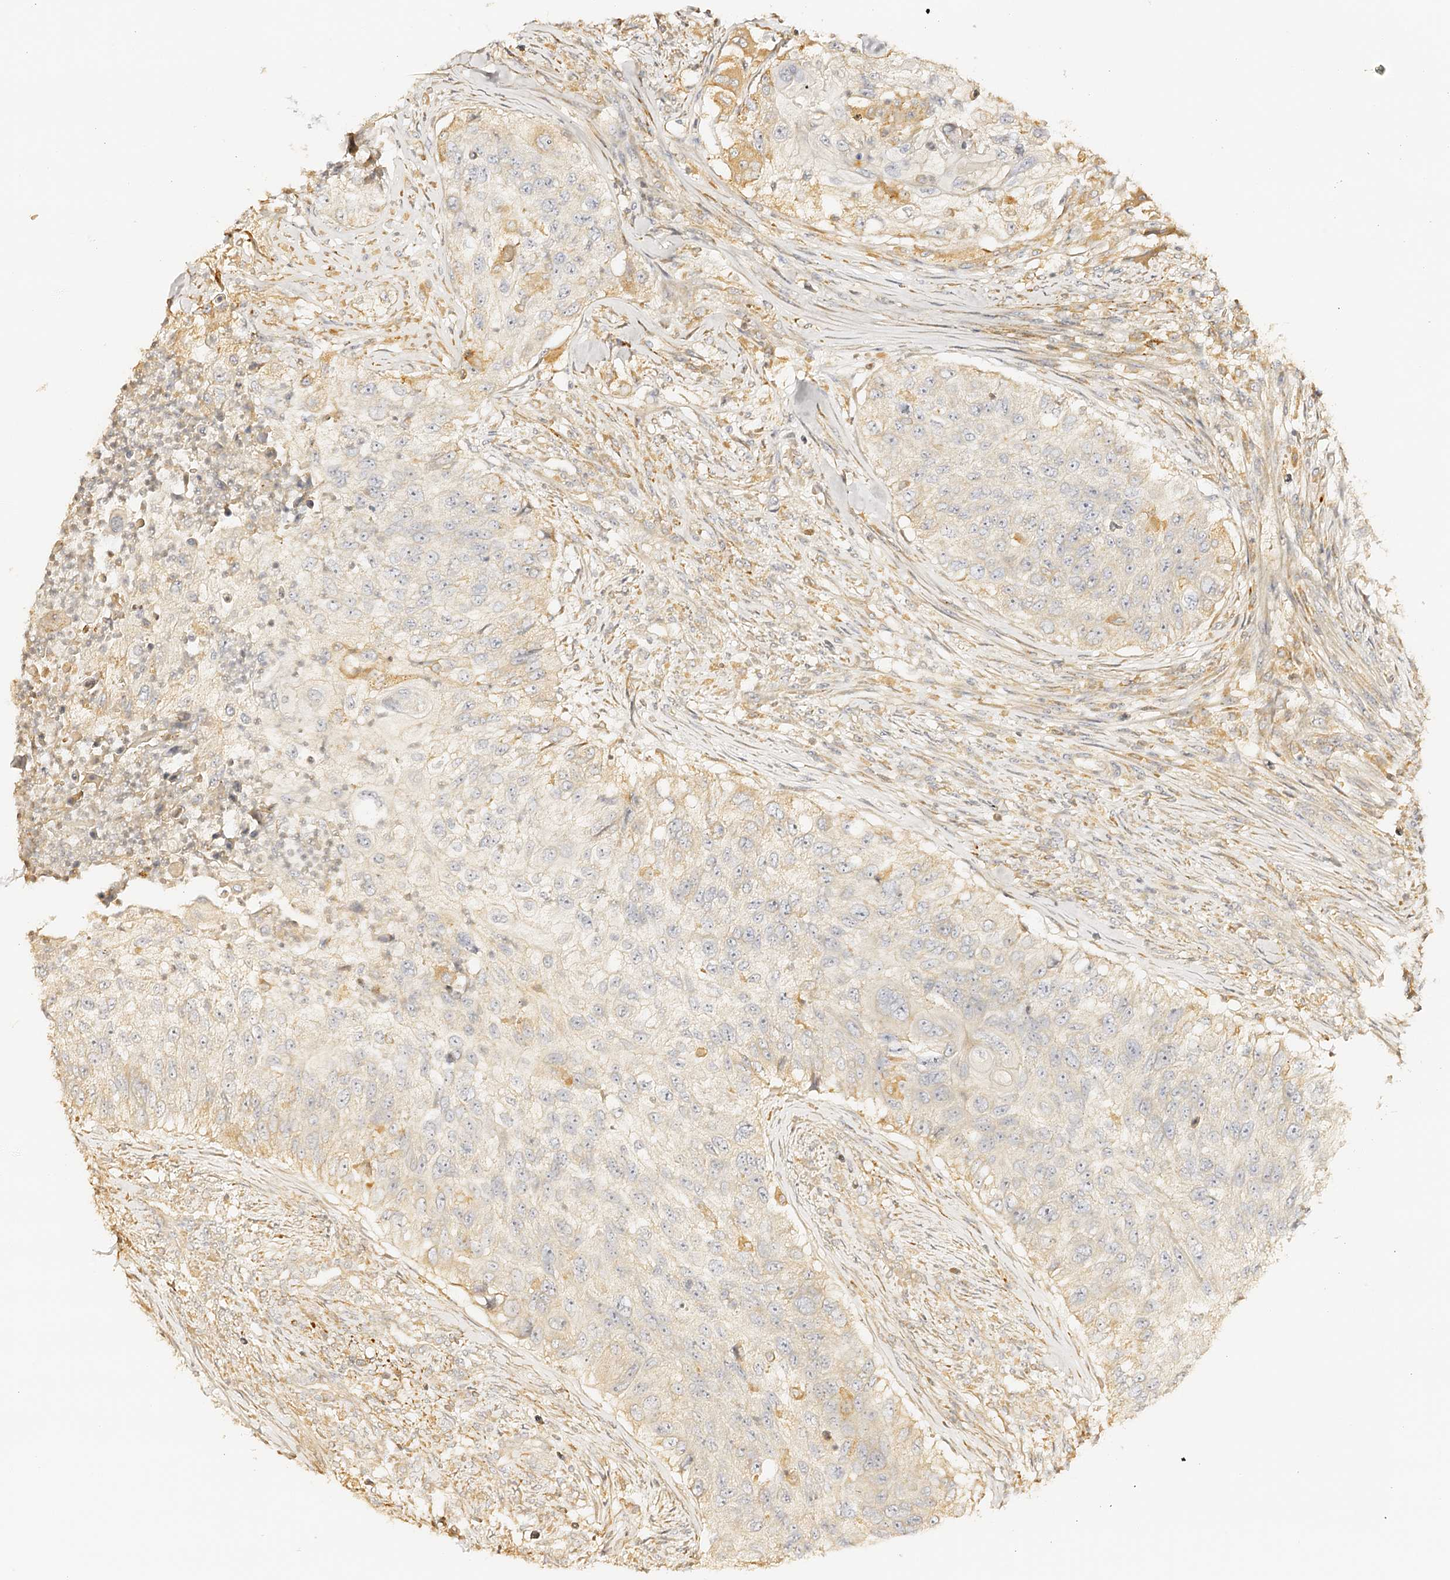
{"staining": {"intensity": "negative", "quantity": "none", "location": "none"}, "tissue": "urothelial cancer", "cell_type": "Tumor cells", "image_type": "cancer", "snomed": [{"axis": "morphology", "description": "Urothelial carcinoma, High grade"}, {"axis": "topography", "description": "Urinary bladder"}], "caption": "Tumor cells show no significant protein expression in urothelial cancer. (Stains: DAB (3,3'-diaminobenzidine) immunohistochemistry (IHC) with hematoxylin counter stain, Microscopy: brightfield microscopy at high magnification).", "gene": "DMXL2", "patient": {"sex": "female", "age": 60}}